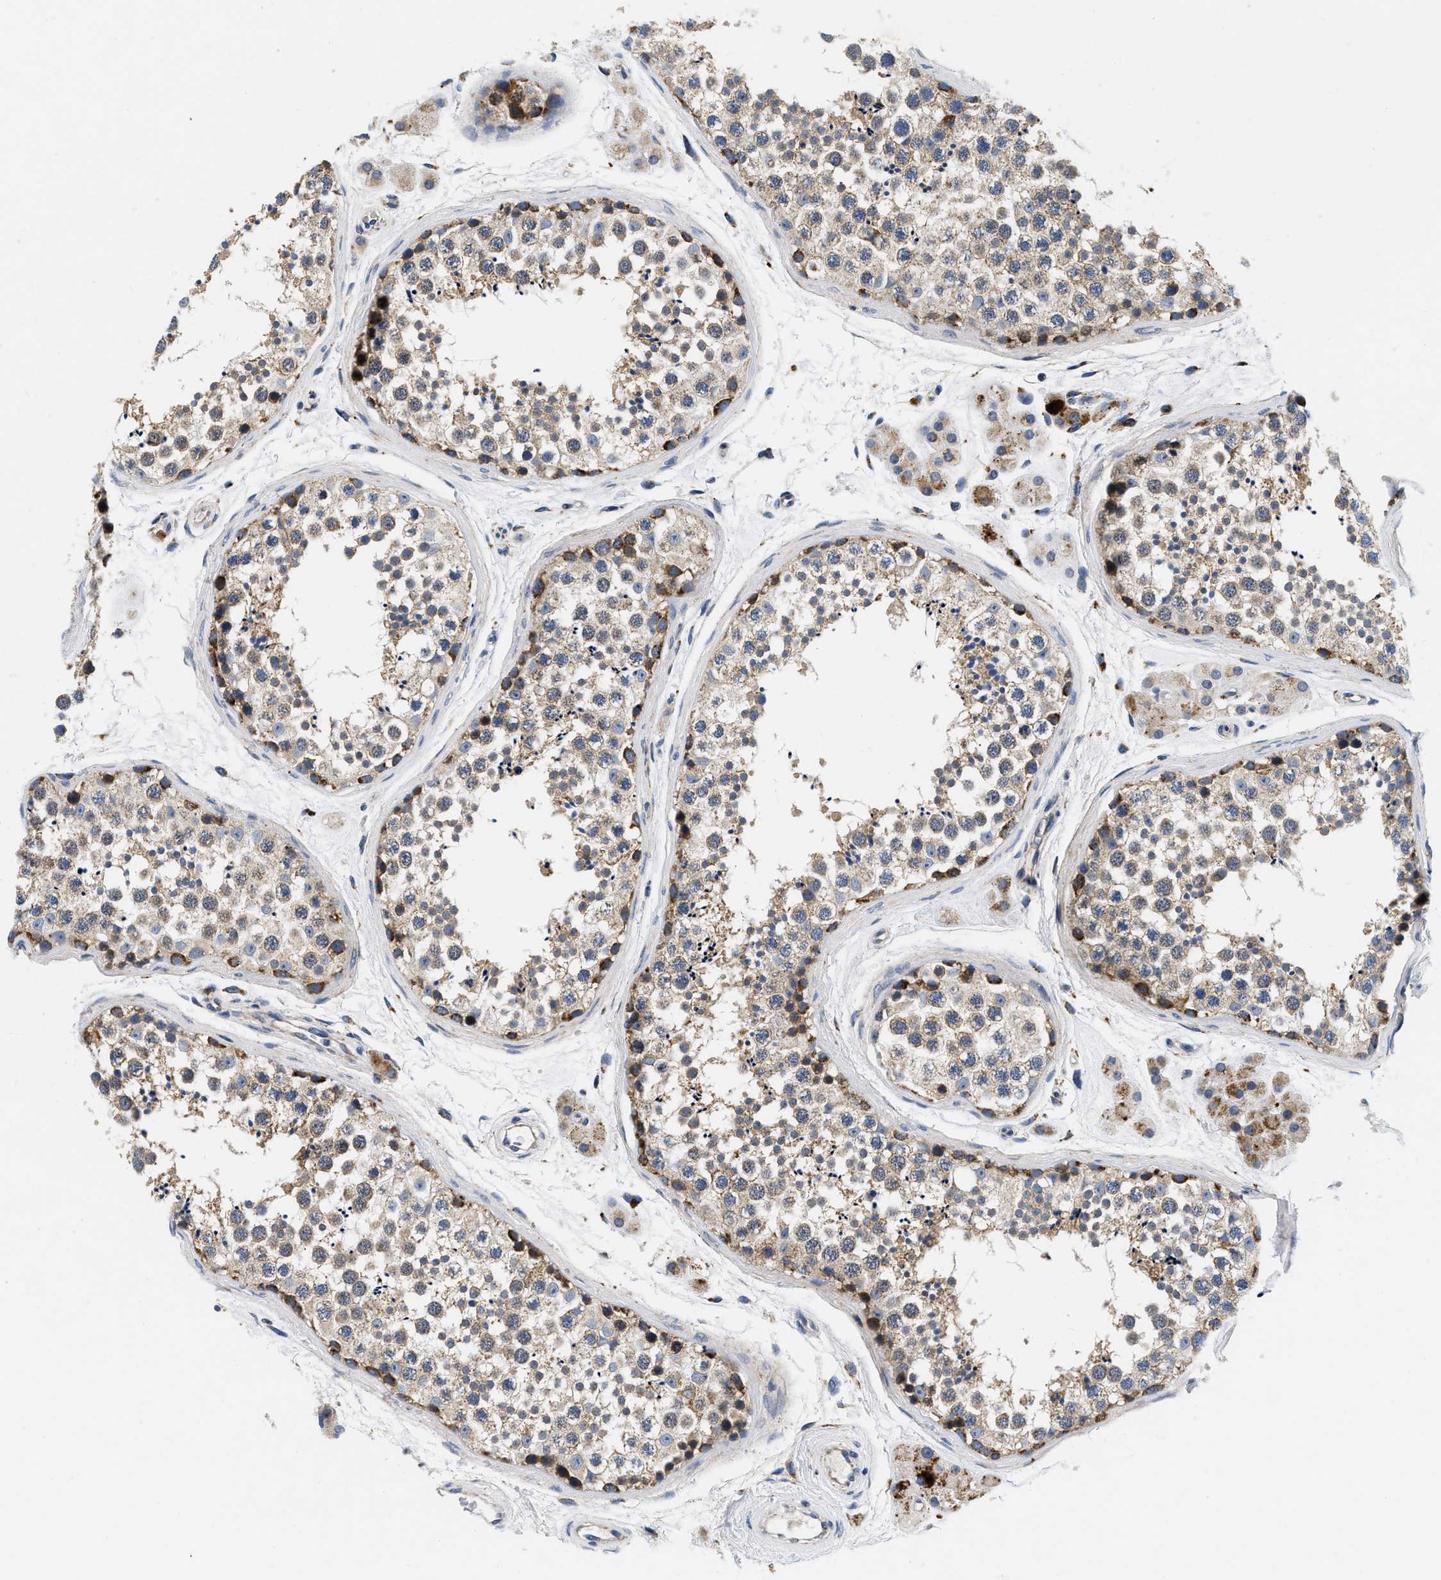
{"staining": {"intensity": "moderate", "quantity": "25%-75%", "location": "cytoplasmic/membranous"}, "tissue": "testis", "cell_type": "Cells in seminiferous ducts", "image_type": "normal", "snomed": [{"axis": "morphology", "description": "Normal tissue, NOS"}, {"axis": "topography", "description": "Testis"}], "caption": "Immunohistochemical staining of benign human testis shows medium levels of moderate cytoplasmic/membranous staining in about 25%-75% of cells in seminiferous ducts.", "gene": "PDP1", "patient": {"sex": "male", "age": 56}}